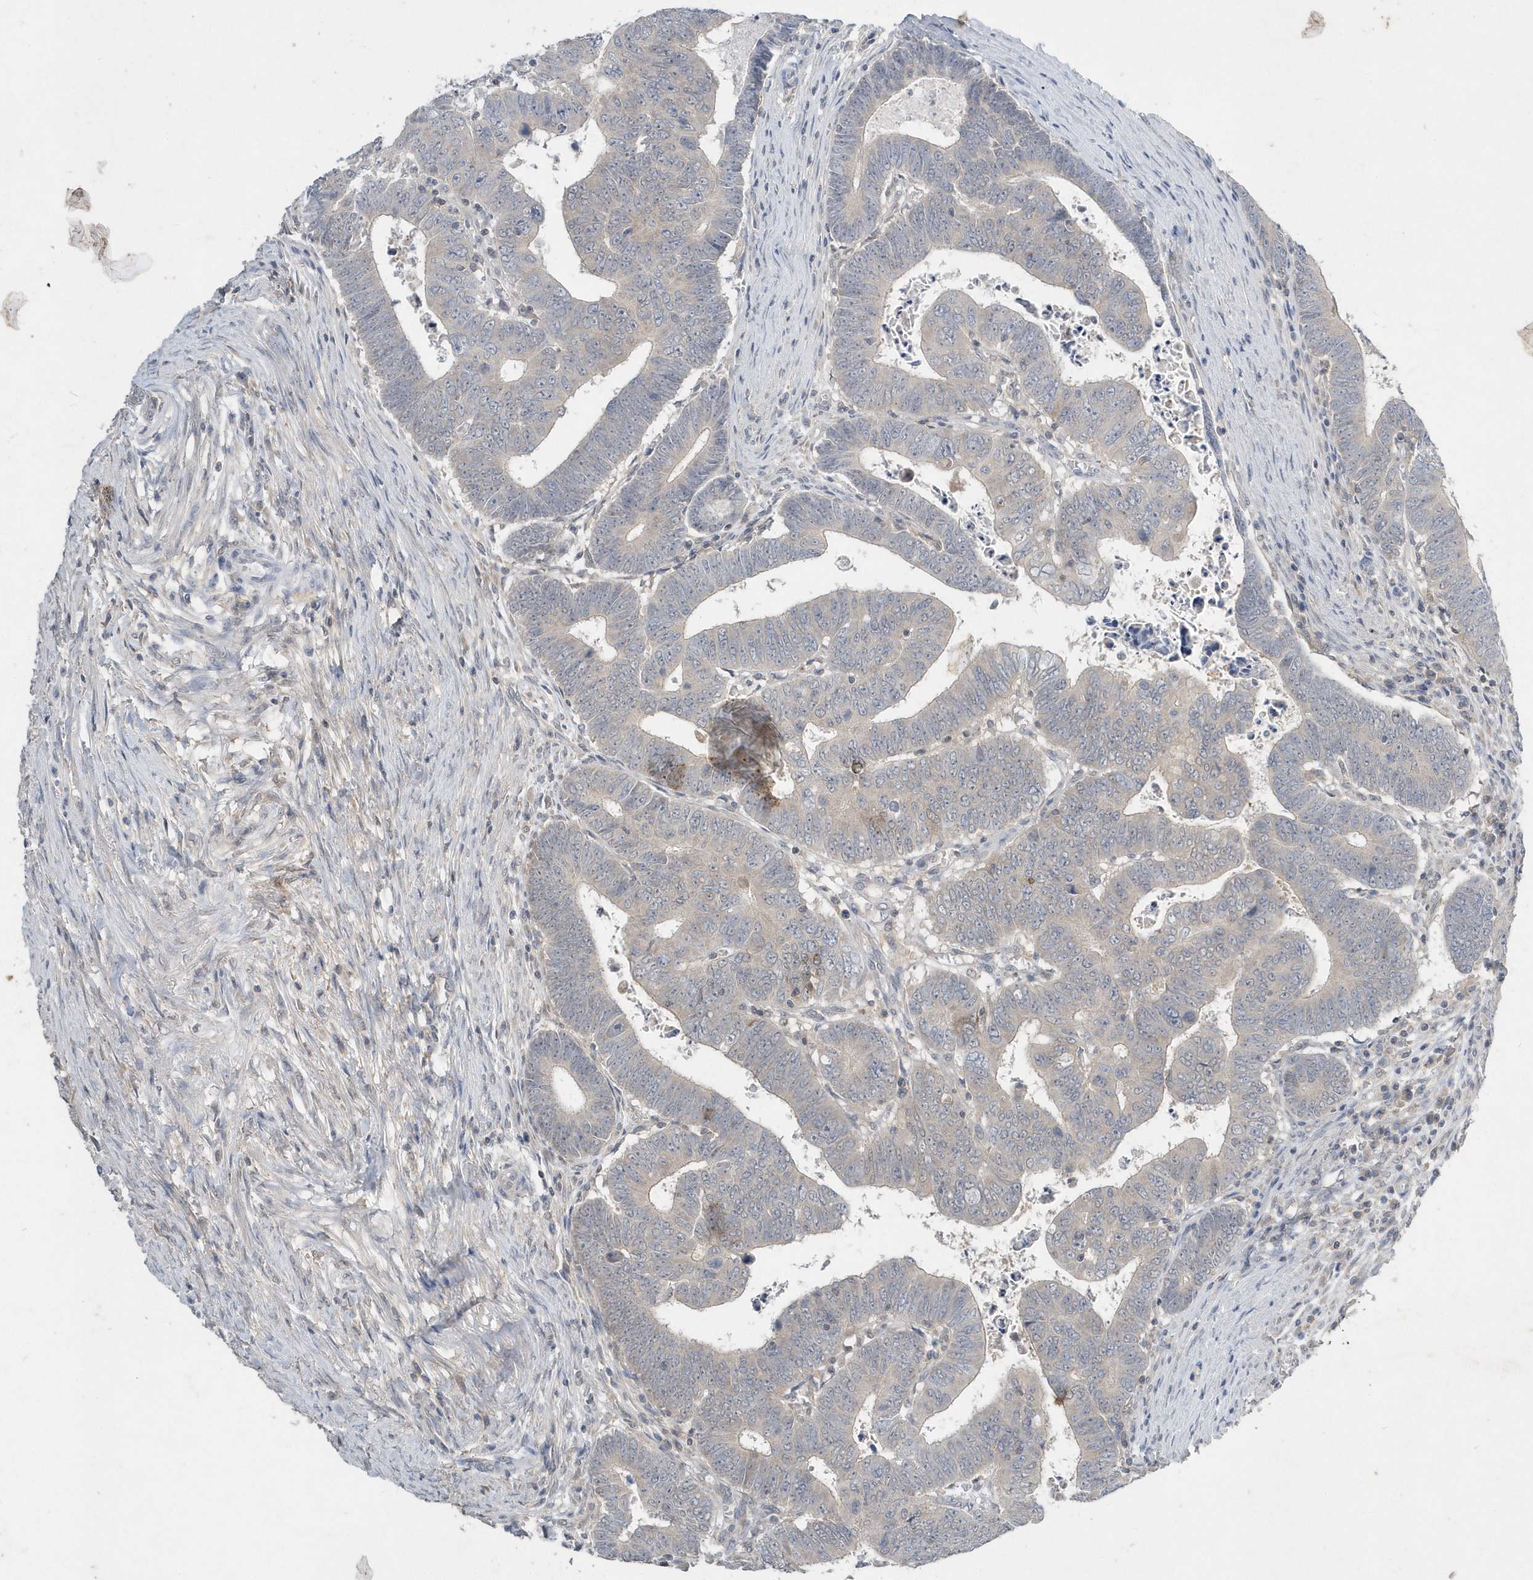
{"staining": {"intensity": "negative", "quantity": "none", "location": "none"}, "tissue": "colorectal cancer", "cell_type": "Tumor cells", "image_type": "cancer", "snomed": [{"axis": "morphology", "description": "Normal tissue, NOS"}, {"axis": "morphology", "description": "Adenocarcinoma, NOS"}, {"axis": "topography", "description": "Rectum"}], "caption": "Immunohistochemical staining of human colorectal adenocarcinoma shows no significant staining in tumor cells.", "gene": "AKR7A2", "patient": {"sex": "female", "age": 65}}